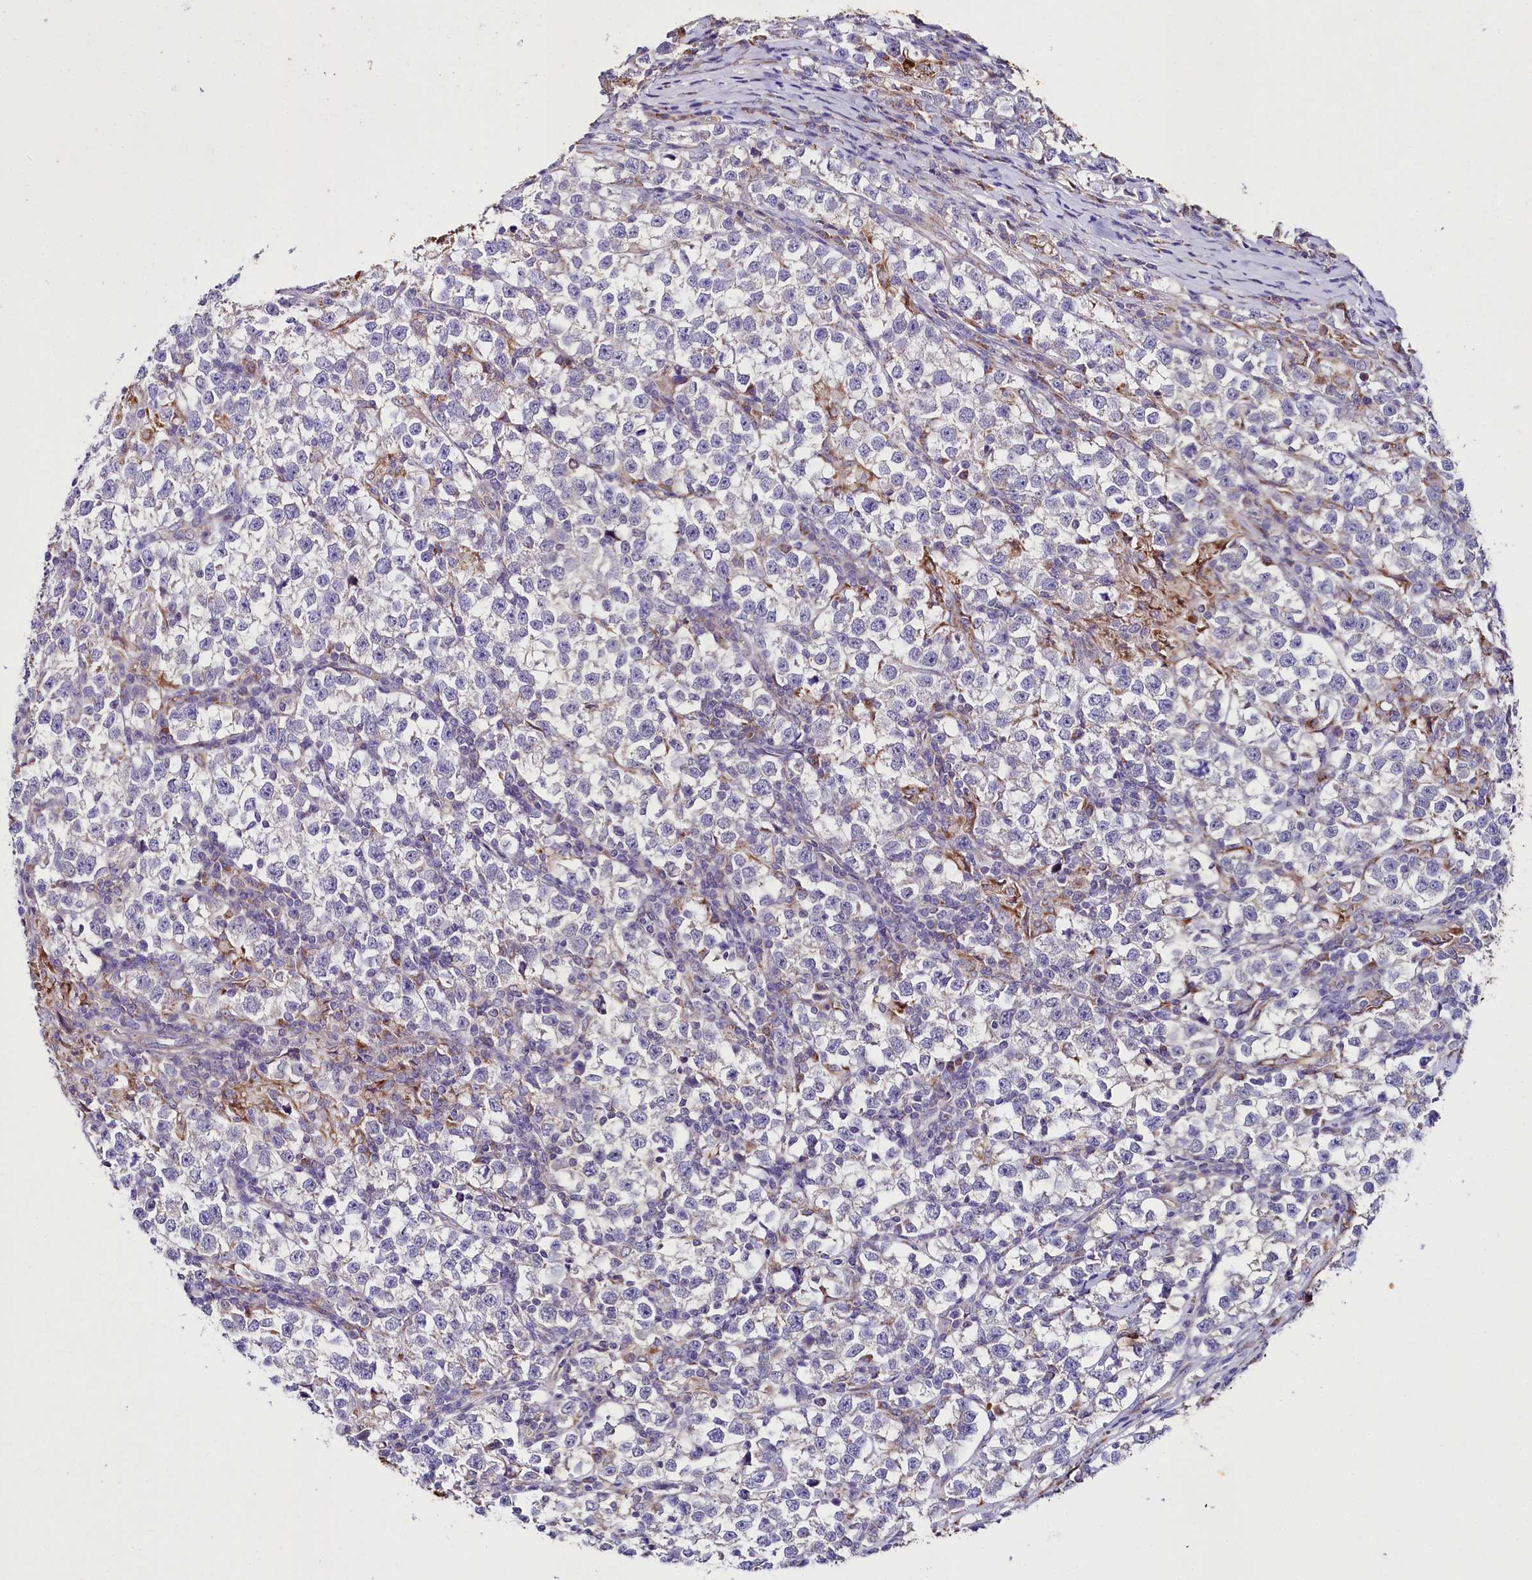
{"staining": {"intensity": "negative", "quantity": "none", "location": "none"}, "tissue": "testis cancer", "cell_type": "Tumor cells", "image_type": "cancer", "snomed": [{"axis": "morphology", "description": "Normal tissue, NOS"}, {"axis": "morphology", "description": "Seminoma, NOS"}, {"axis": "topography", "description": "Testis"}], "caption": "IHC image of testis cancer stained for a protein (brown), which reveals no staining in tumor cells.", "gene": "SACM1L", "patient": {"sex": "male", "age": 43}}